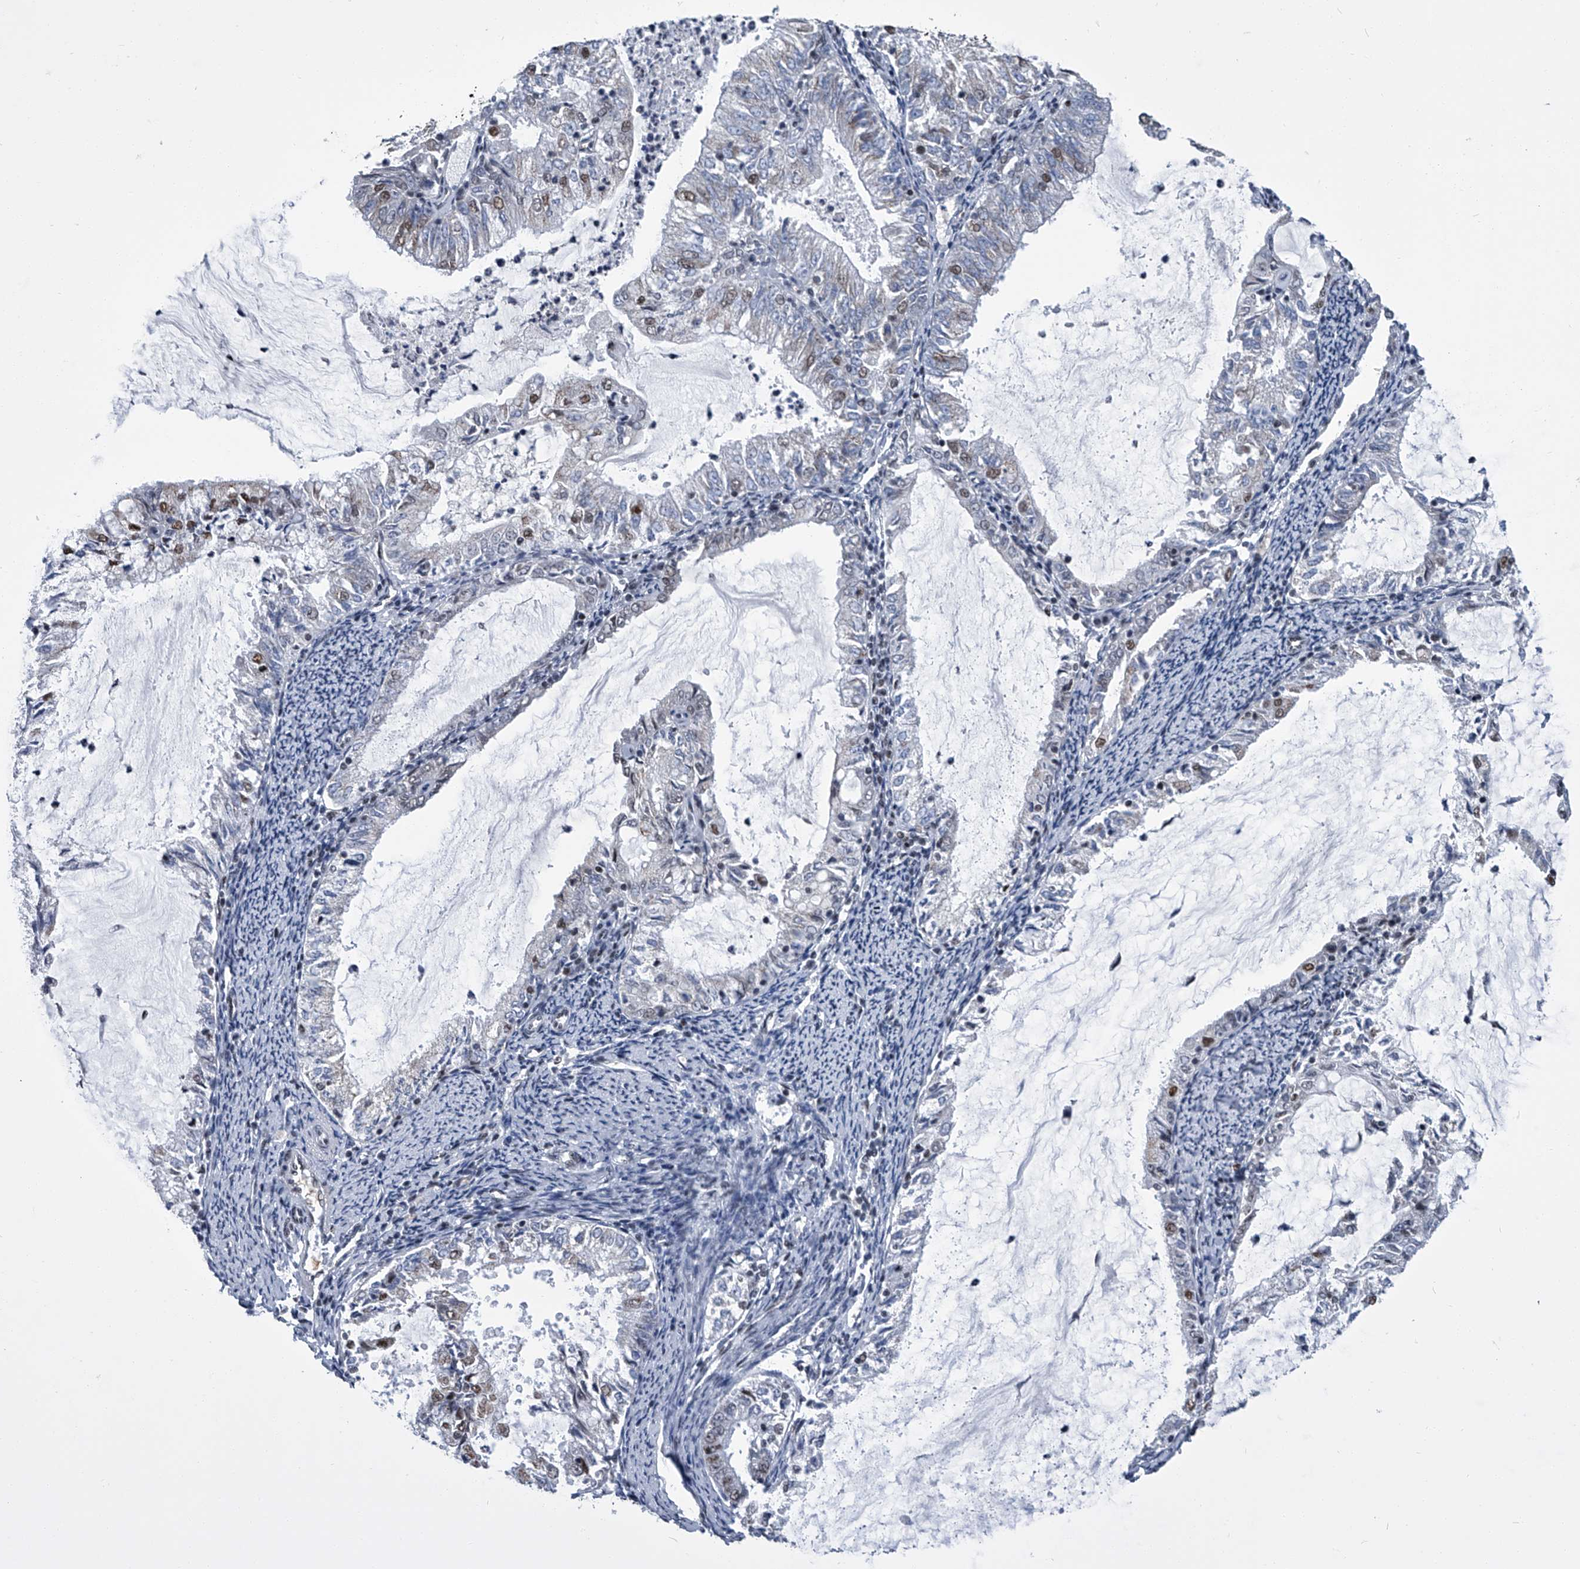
{"staining": {"intensity": "weak", "quantity": "<25%", "location": "cytoplasmic/membranous,nuclear"}, "tissue": "endometrial cancer", "cell_type": "Tumor cells", "image_type": "cancer", "snomed": [{"axis": "morphology", "description": "Adenocarcinoma, NOS"}, {"axis": "topography", "description": "Endometrium"}], "caption": "Endometrial adenocarcinoma was stained to show a protein in brown. There is no significant staining in tumor cells.", "gene": "SIM2", "patient": {"sex": "female", "age": 57}}